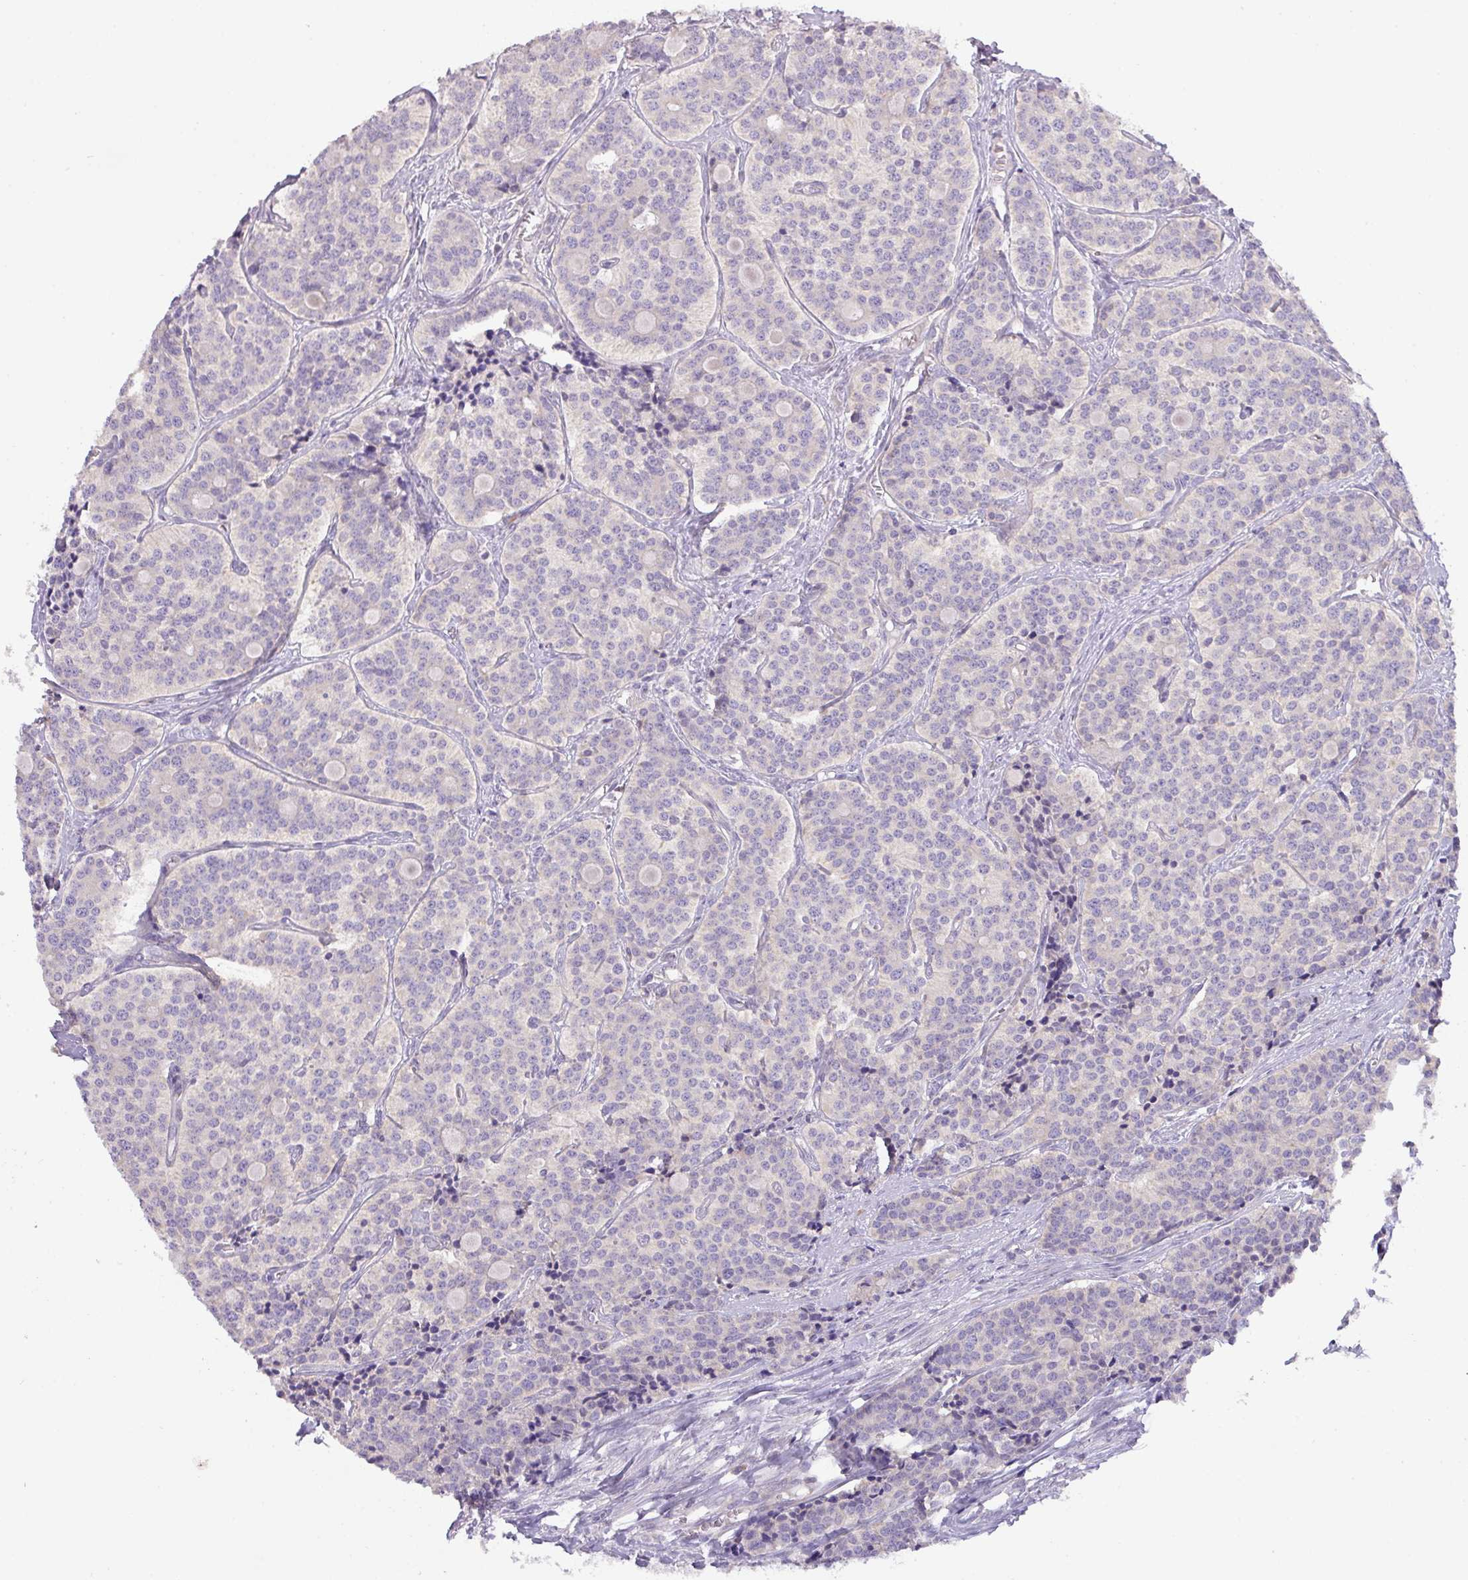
{"staining": {"intensity": "negative", "quantity": "none", "location": "none"}, "tissue": "carcinoid", "cell_type": "Tumor cells", "image_type": "cancer", "snomed": [{"axis": "morphology", "description": "Carcinoid, malignant, NOS"}, {"axis": "topography", "description": "Small intestine"}], "caption": "A micrograph of malignant carcinoid stained for a protein reveals no brown staining in tumor cells. (Brightfield microscopy of DAB (3,3'-diaminobenzidine) immunohistochemistry at high magnification).", "gene": "ZNF394", "patient": {"sex": "male", "age": 63}}